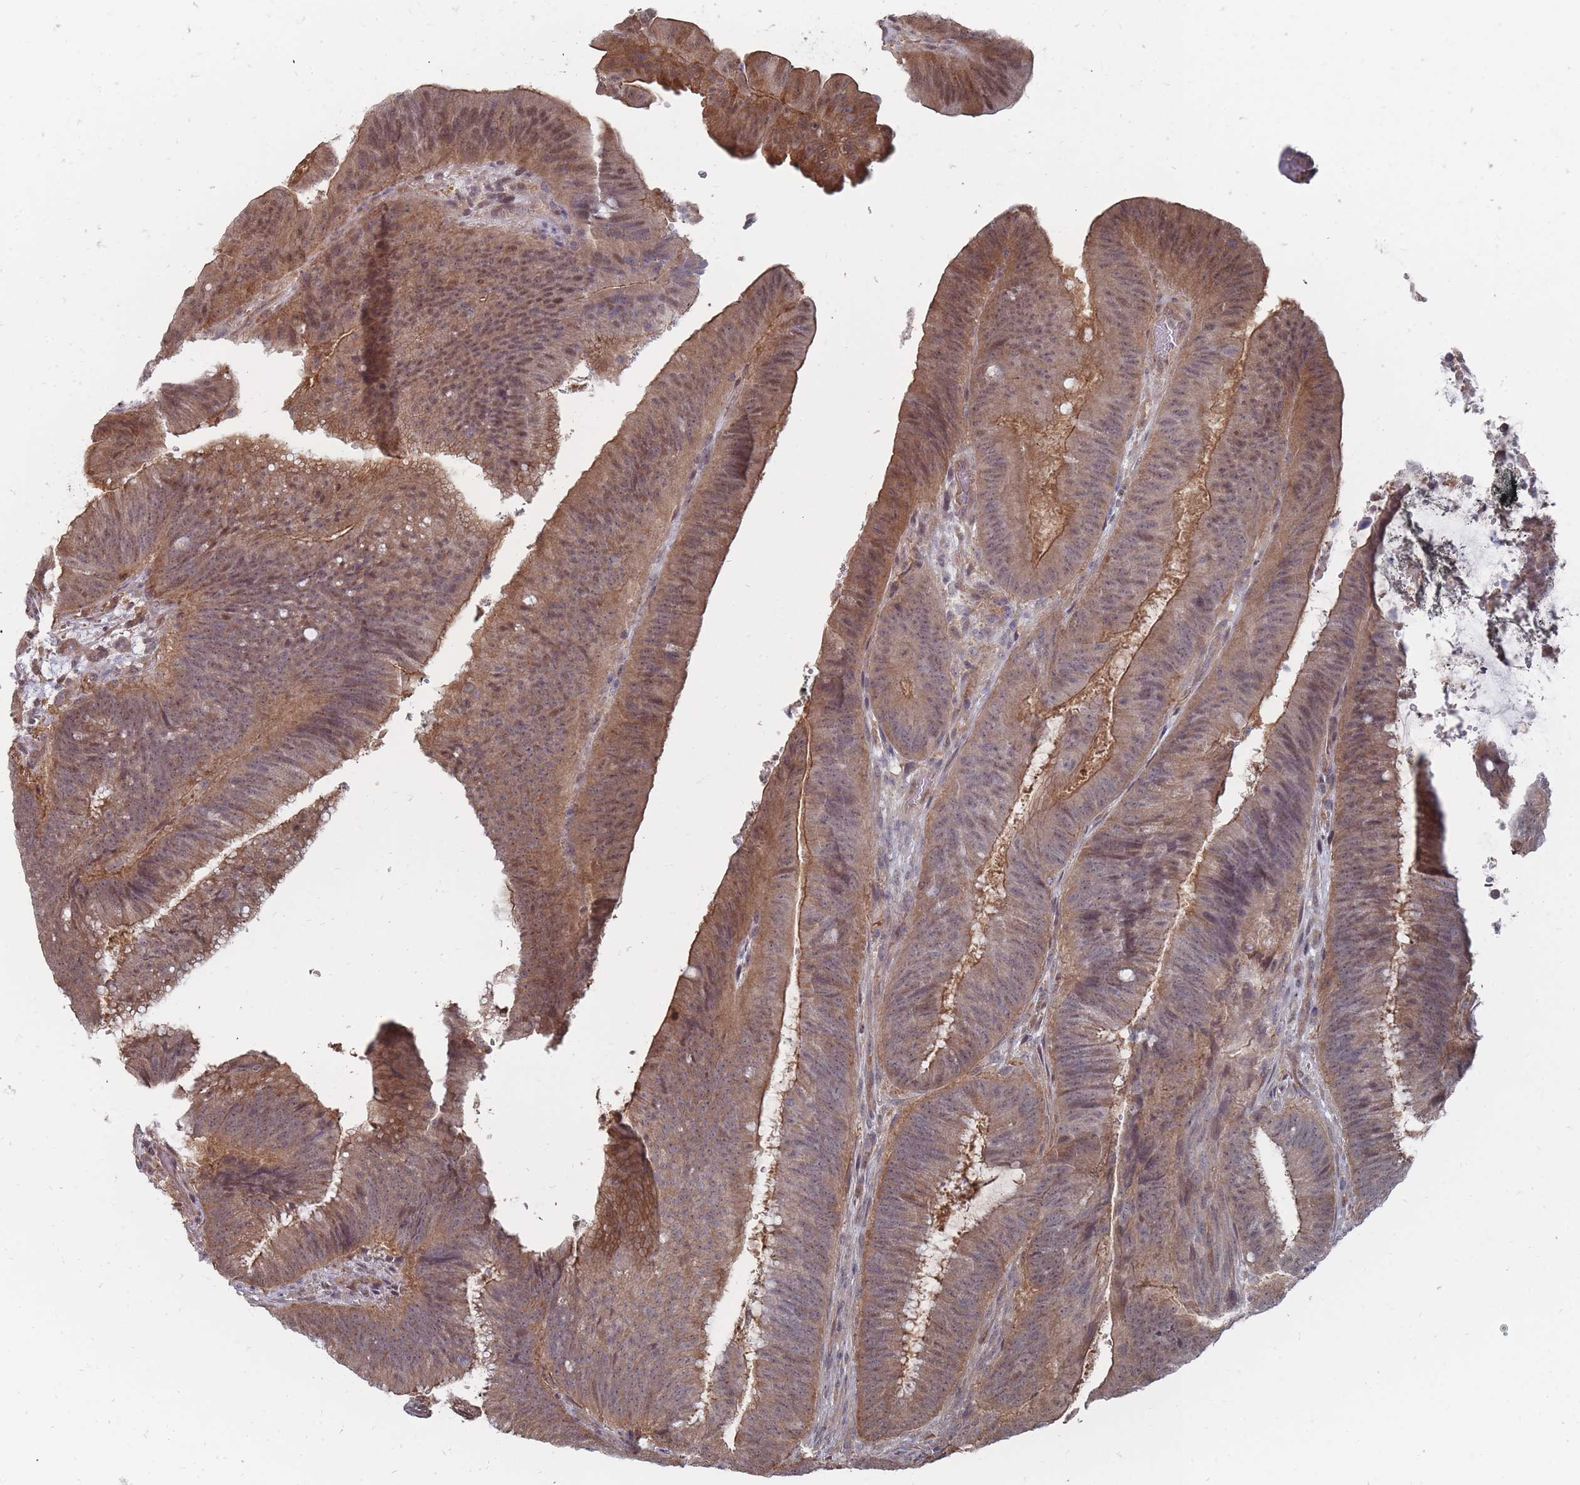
{"staining": {"intensity": "moderate", "quantity": ">75%", "location": "cytoplasmic/membranous,nuclear"}, "tissue": "colorectal cancer", "cell_type": "Tumor cells", "image_type": "cancer", "snomed": [{"axis": "morphology", "description": "Adenocarcinoma, NOS"}, {"axis": "topography", "description": "Colon"}], "caption": "Immunohistochemistry of adenocarcinoma (colorectal) demonstrates medium levels of moderate cytoplasmic/membranous and nuclear staining in about >75% of tumor cells.", "gene": "NKD1", "patient": {"sex": "female", "age": 43}}